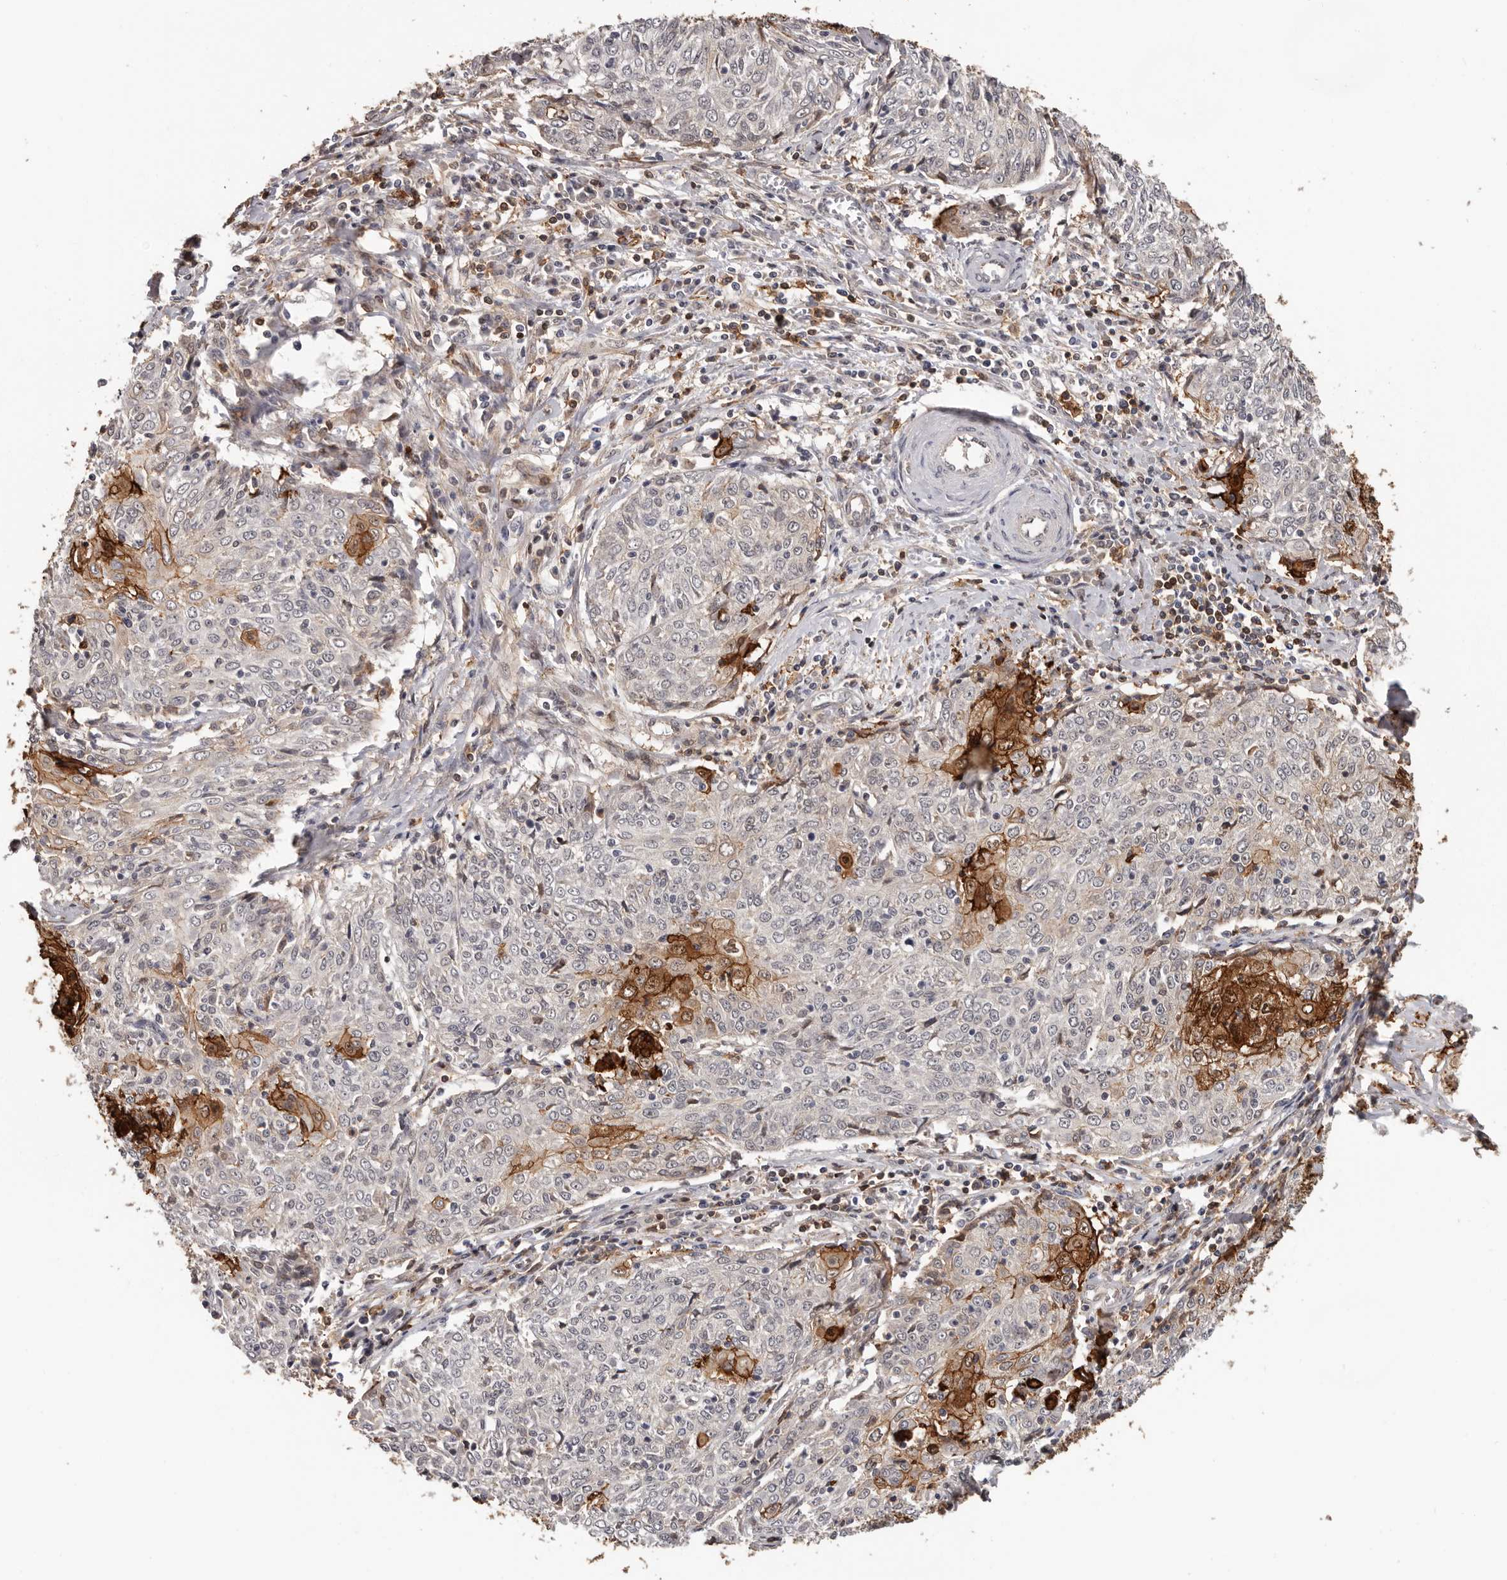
{"staining": {"intensity": "strong", "quantity": "<25%", "location": "cytoplasmic/membranous,nuclear"}, "tissue": "cervical cancer", "cell_type": "Tumor cells", "image_type": "cancer", "snomed": [{"axis": "morphology", "description": "Squamous cell carcinoma, NOS"}, {"axis": "topography", "description": "Cervix"}], "caption": "Tumor cells show strong cytoplasmic/membranous and nuclear staining in approximately <25% of cells in cervical cancer. (DAB (3,3'-diaminobenzidine) IHC, brown staining for protein, blue staining for nuclei).", "gene": "PRR12", "patient": {"sex": "female", "age": 48}}